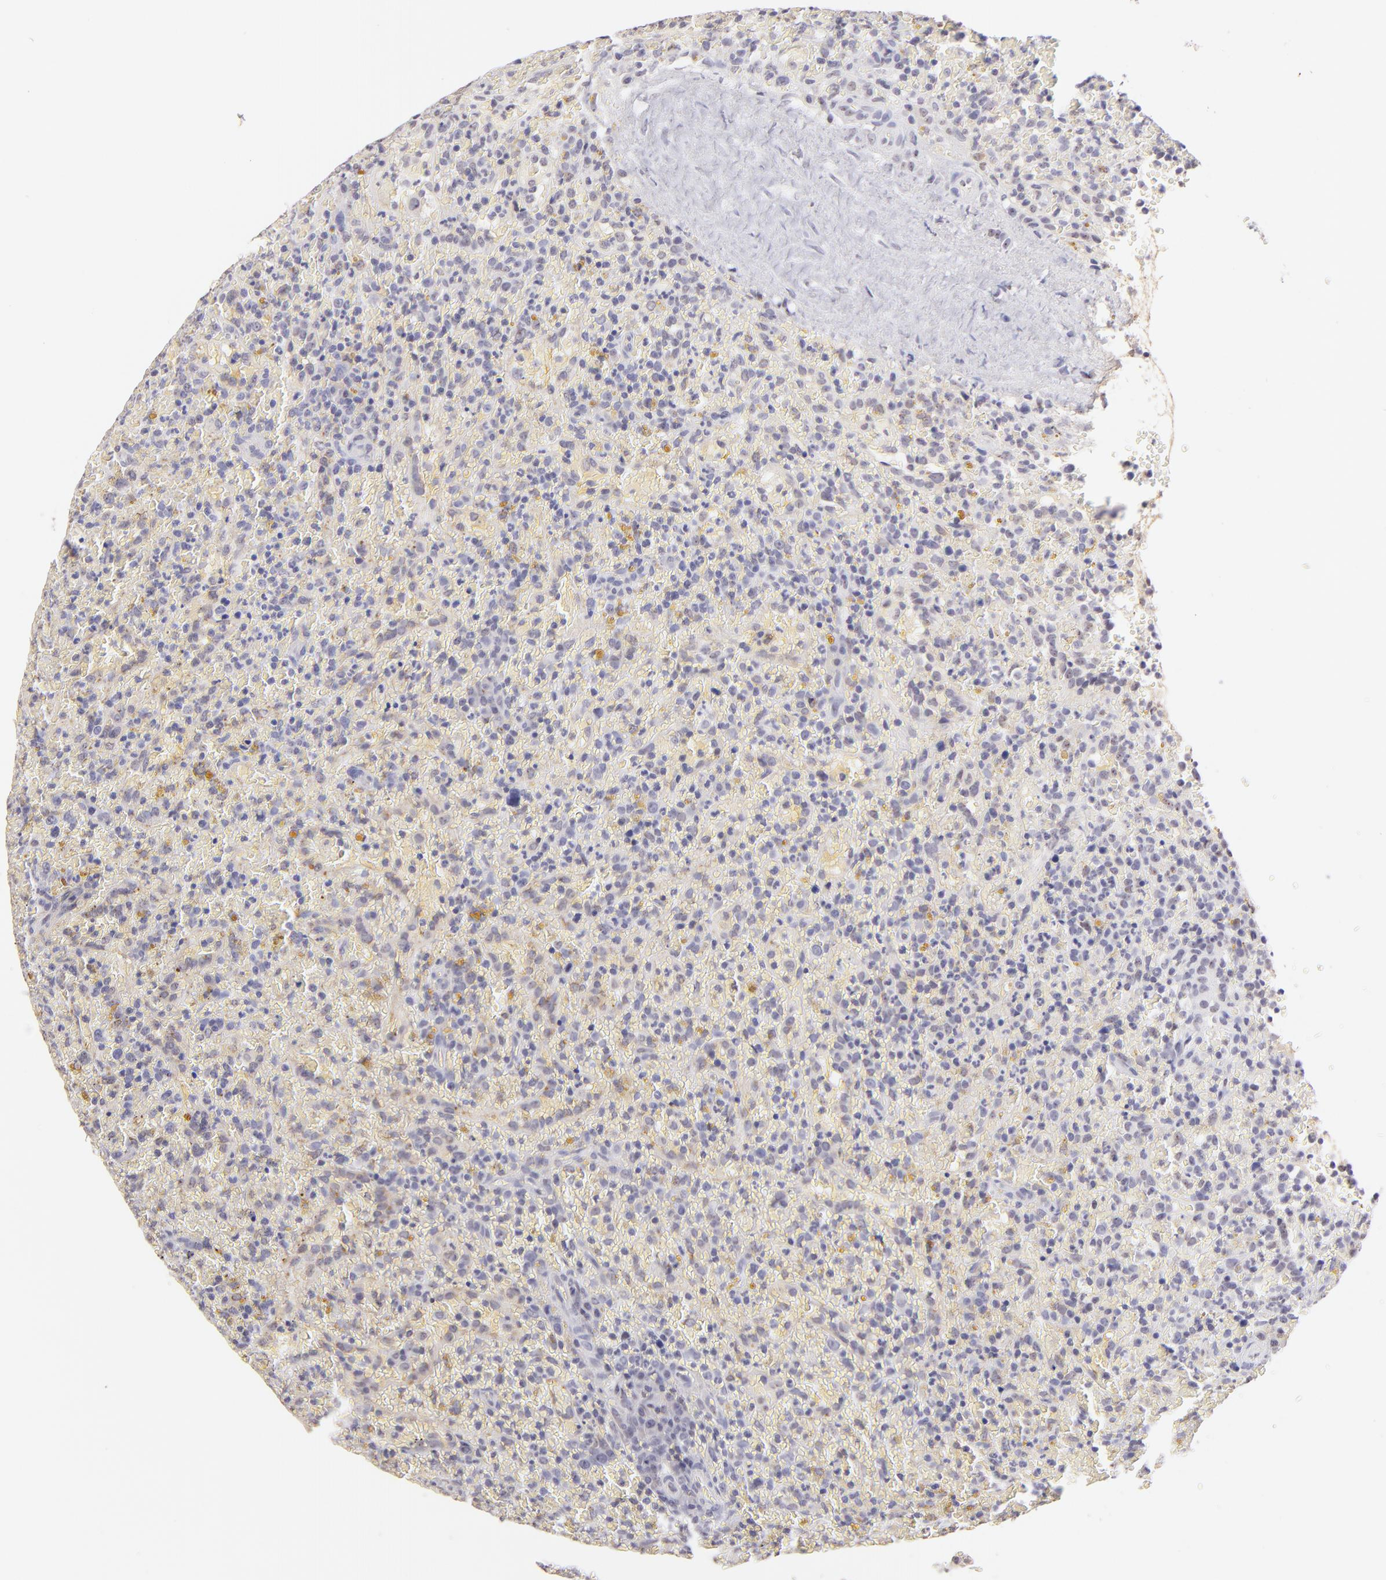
{"staining": {"intensity": "negative", "quantity": "none", "location": "none"}, "tissue": "lymphoma", "cell_type": "Tumor cells", "image_type": "cancer", "snomed": [{"axis": "morphology", "description": "Malignant lymphoma, non-Hodgkin's type, High grade"}, {"axis": "topography", "description": "Spleen"}, {"axis": "topography", "description": "Lymph node"}], "caption": "Image shows no significant protein expression in tumor cells of malignant lymphoma, non-Hodgkin's type (high-grade). The staining is performed using DAB (3,3'-diaminobenzidine) brown chromogen with nuclei counter-stained in using hematoxylin.", "gene": "MAGEA1", "patient": {"sex": "female", "age": 70}}